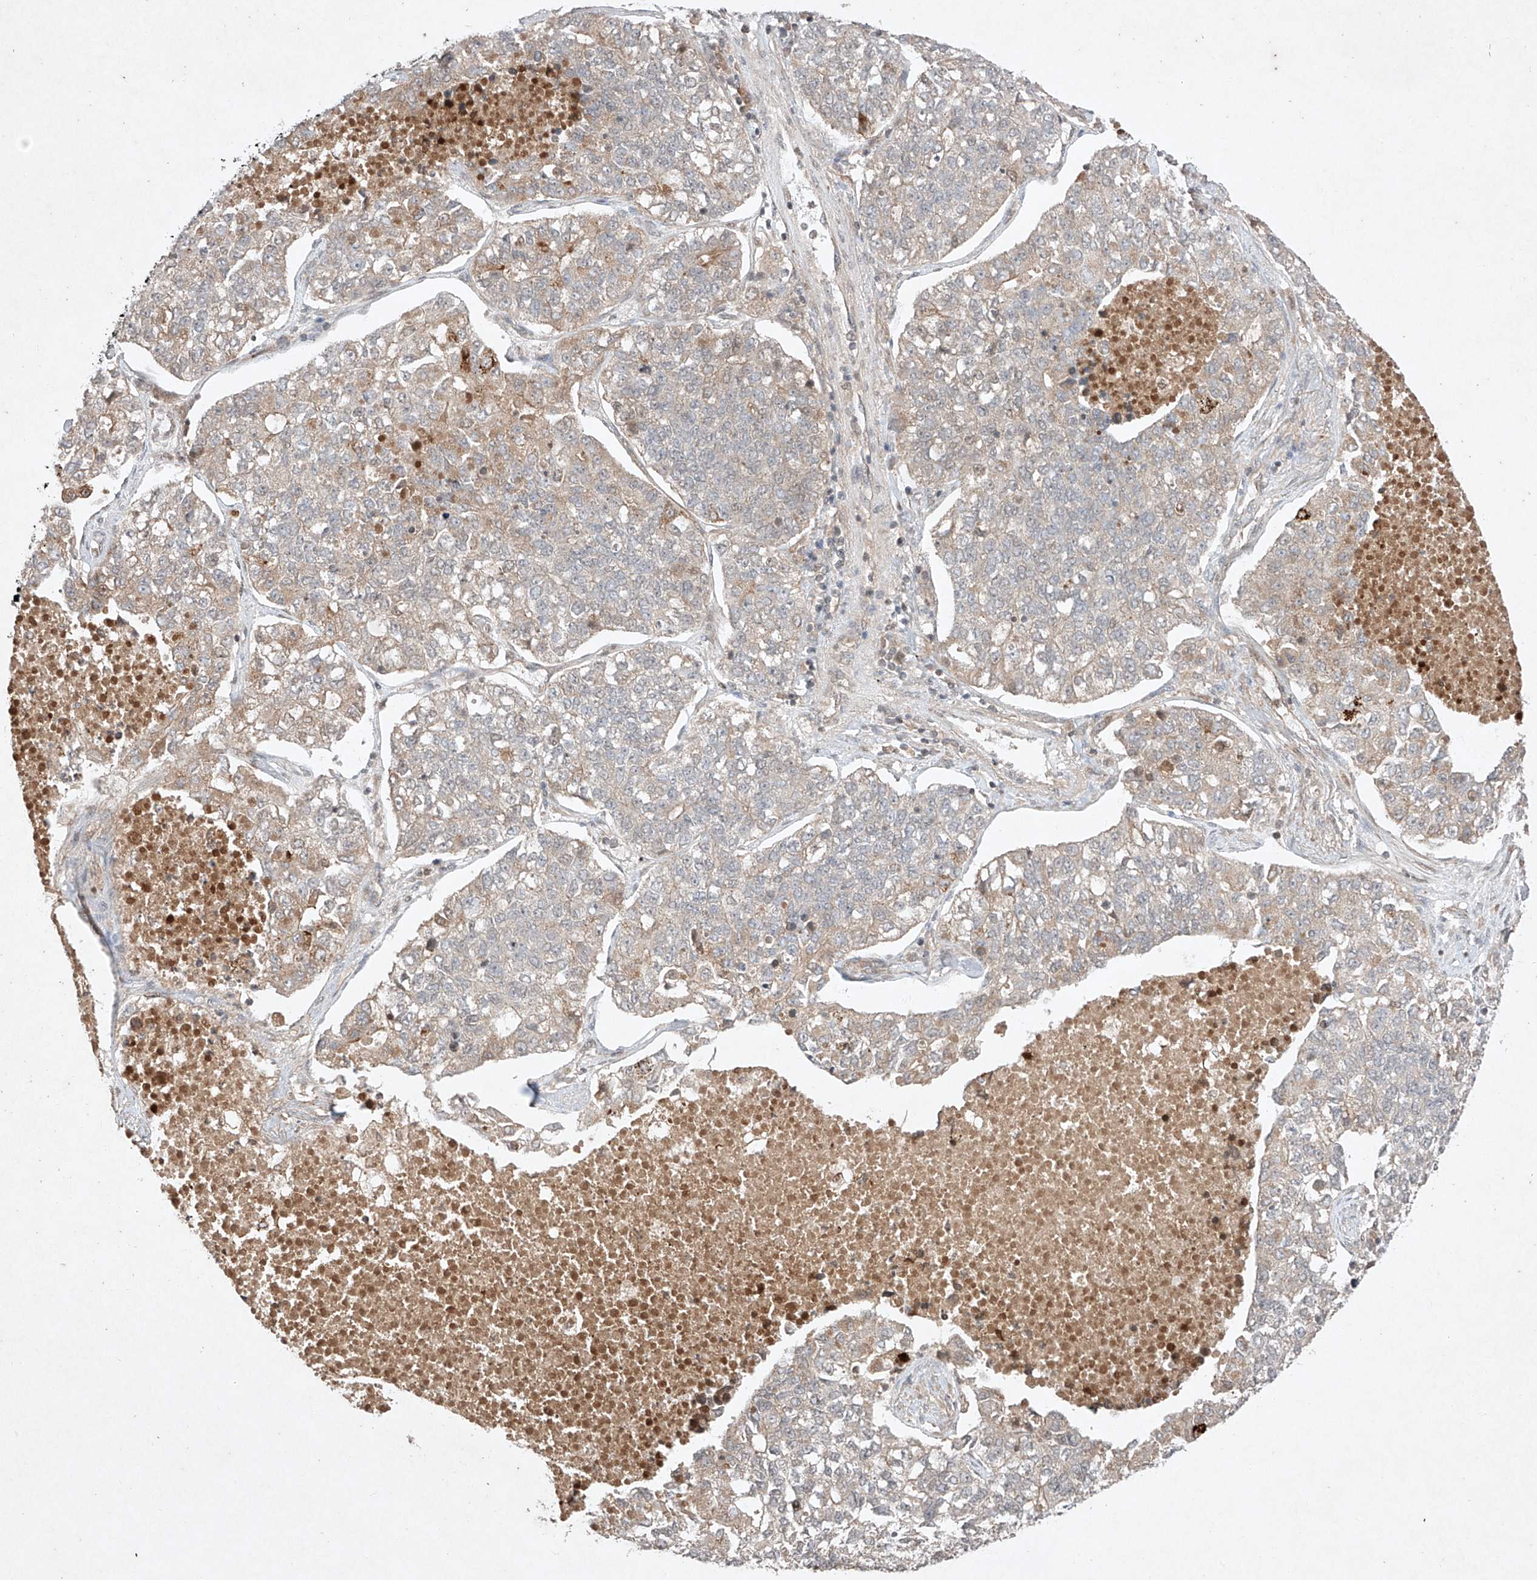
{"staining": {"intensity": "weak", "quantity": "25%-75%", "location": "cytoplasmic/membranous"}, "tissue": "lung cancer", "cell_type": "Tumor cells", "image_type": "cancer", "snomed": [{"axis": "morphology", "description": "Adenocarcinoma, NOS"}, {"axis": "topography", "description": "Lung"}], "caption": "Lung cancer (adenocarcinoma) stained for a protein (brown) demonstrates weak cytoplasmic/membranous positive expression in approximately 25%-75% of tumor cells.", "gene": "RNF31", "patient": {"sex": "male", "age": 49}}